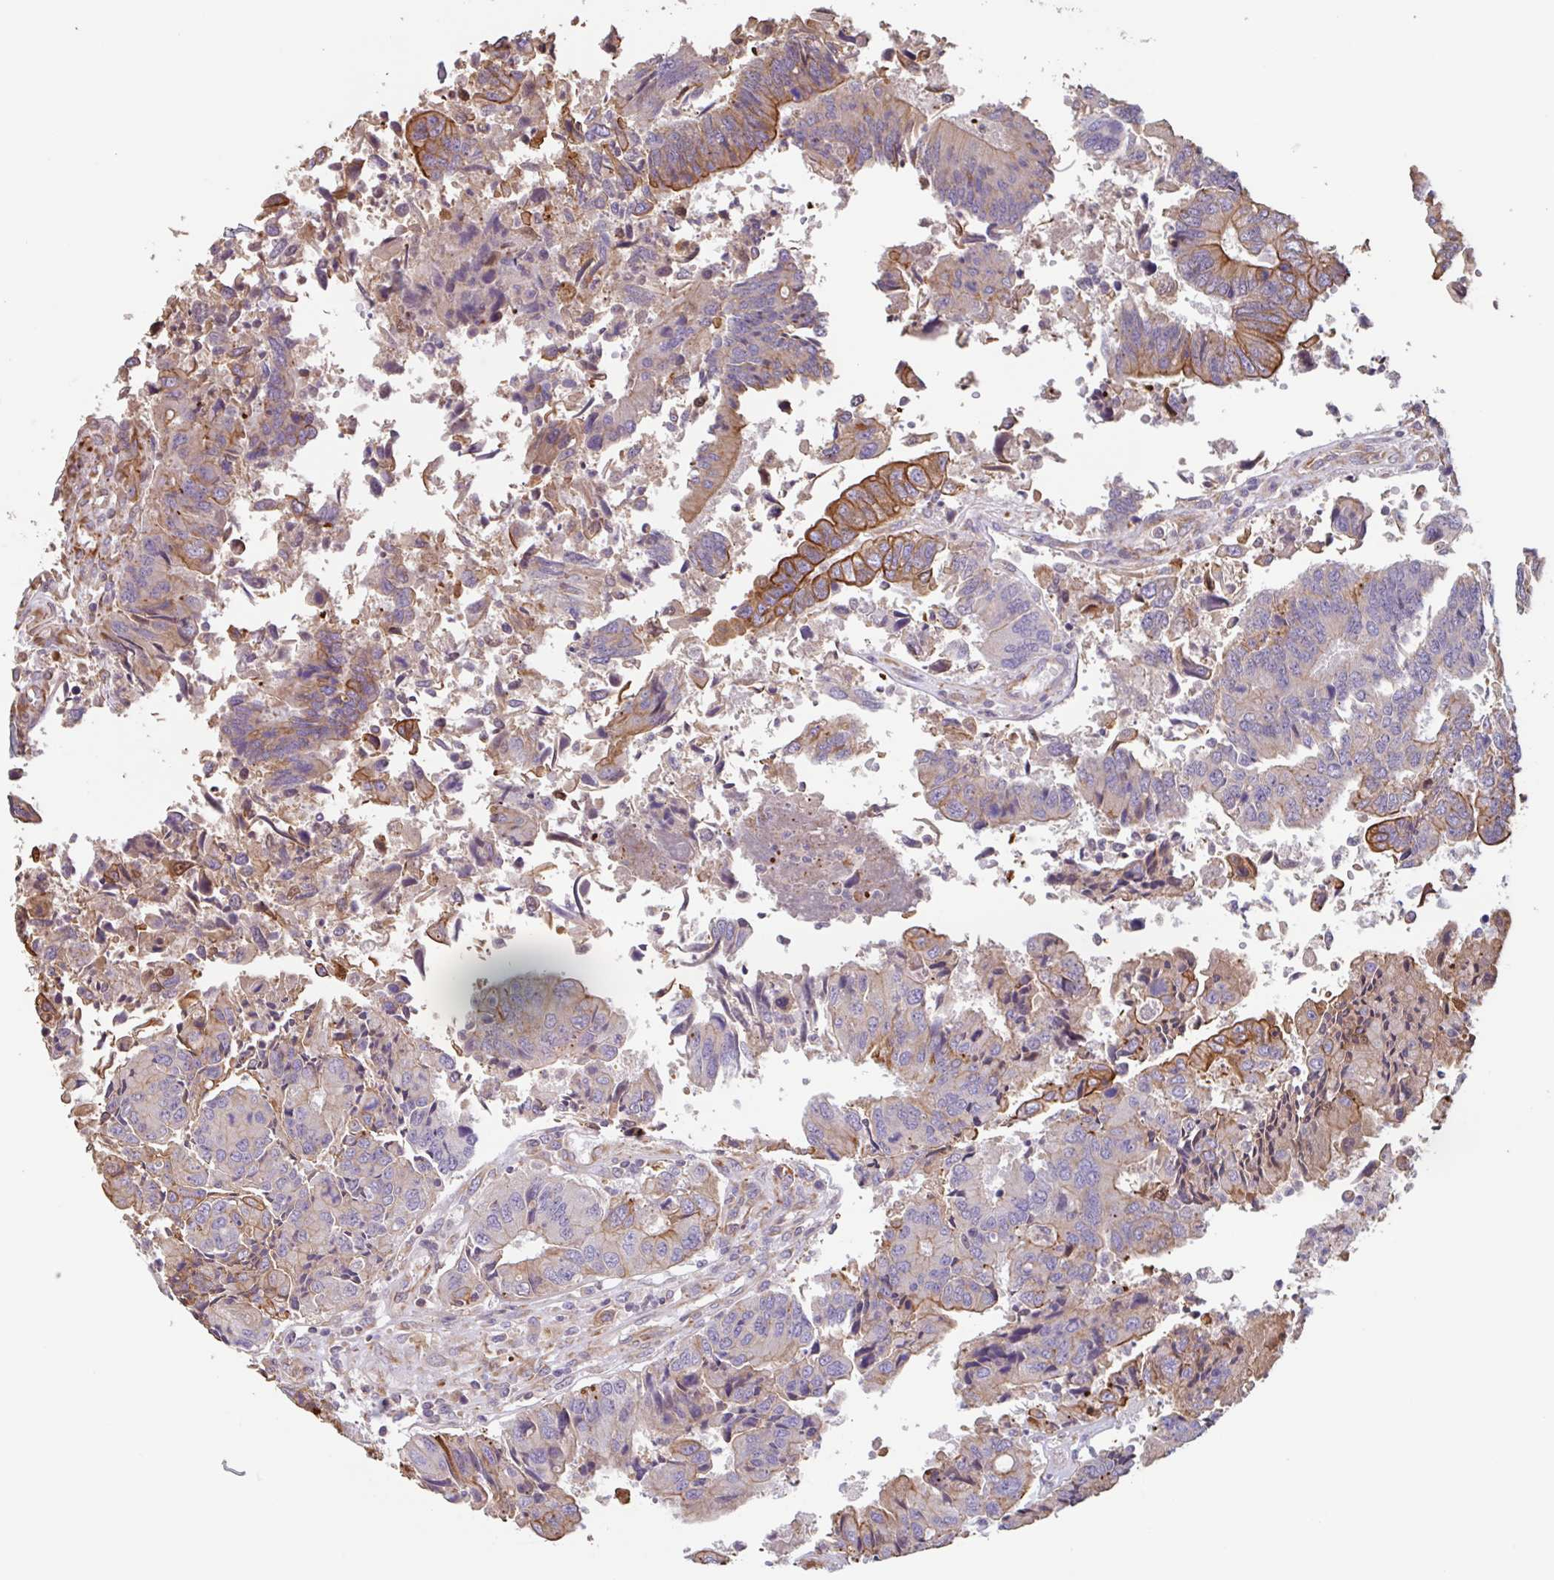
{"staining": {"intensity": "moderate", "quantity": "<25%", "location": "cytoplasmic/membranous"}, "tissue": "colorectal cancer", "cell_type": "Tumor cells", "image_type": "cancer", "snomed": [{"axis": "morphology", "description": "Adenocarcinoma, NOS"}, {"axis": "topography", "description": "Colon"}], "caption": "Adenocarcinoma (colorectal) was stained to show a protein in brown. There is low levels of moderate cytoplasmic/membranous expression in approximately <25% of tumor cells.", "gene": "ZNF790", "patient": {"sex": "female", "age": 67}}